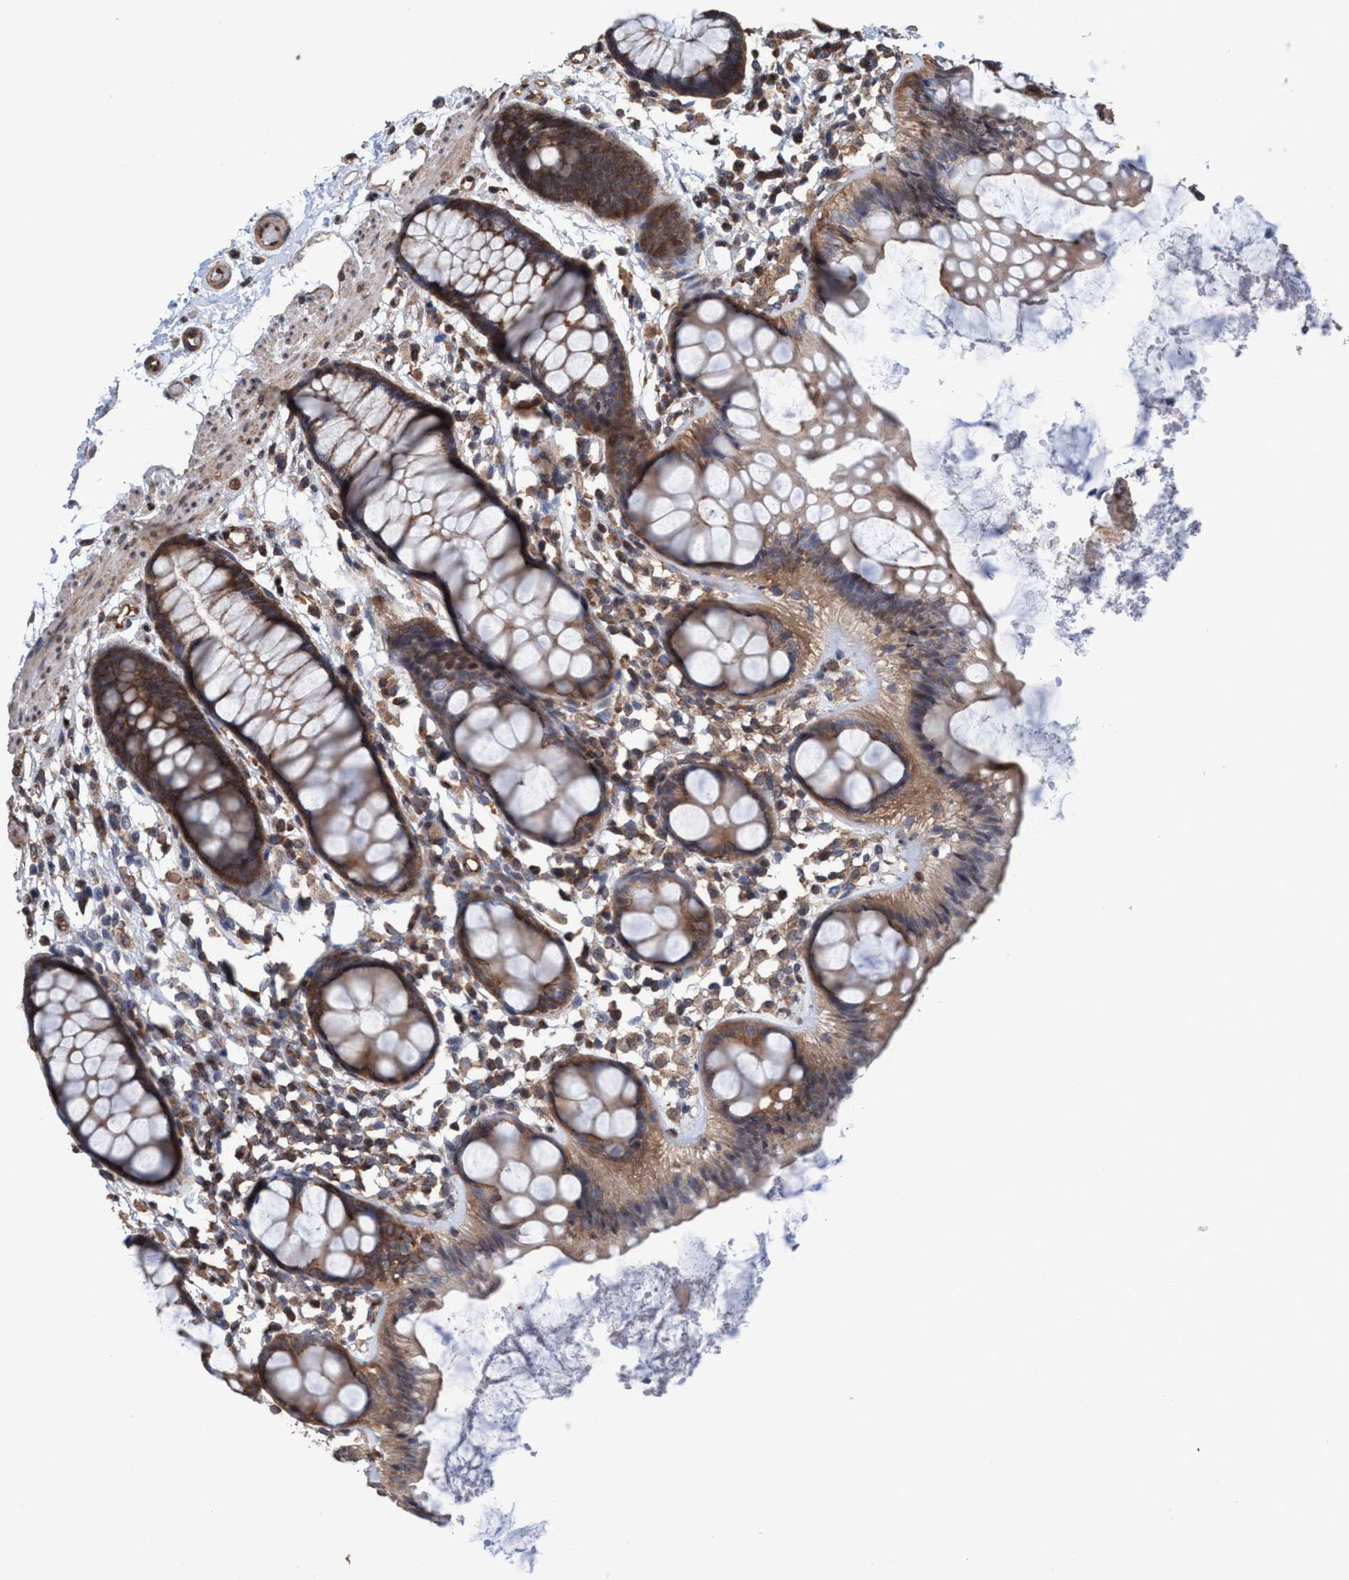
{"staining": {"intensity": "moderate", "quantity": ">75%", "location": "cytoplasmic/membranous"}, "tissue": "rectum", "cell_type": "Glandular cells", "image_type": "normal", "snomed": [{"axis": "morphology", "description": "Normal tissue, NOS"}, {"axis": "topography", "description": "Rectum"}], "caption": "Glandular cells exhibit moderate cytoplasmic/membranous expression in about >75% of cells in unremarkable rectum.", "gene": "METAP2", "patient": {"sex": "female", "age": 66}}